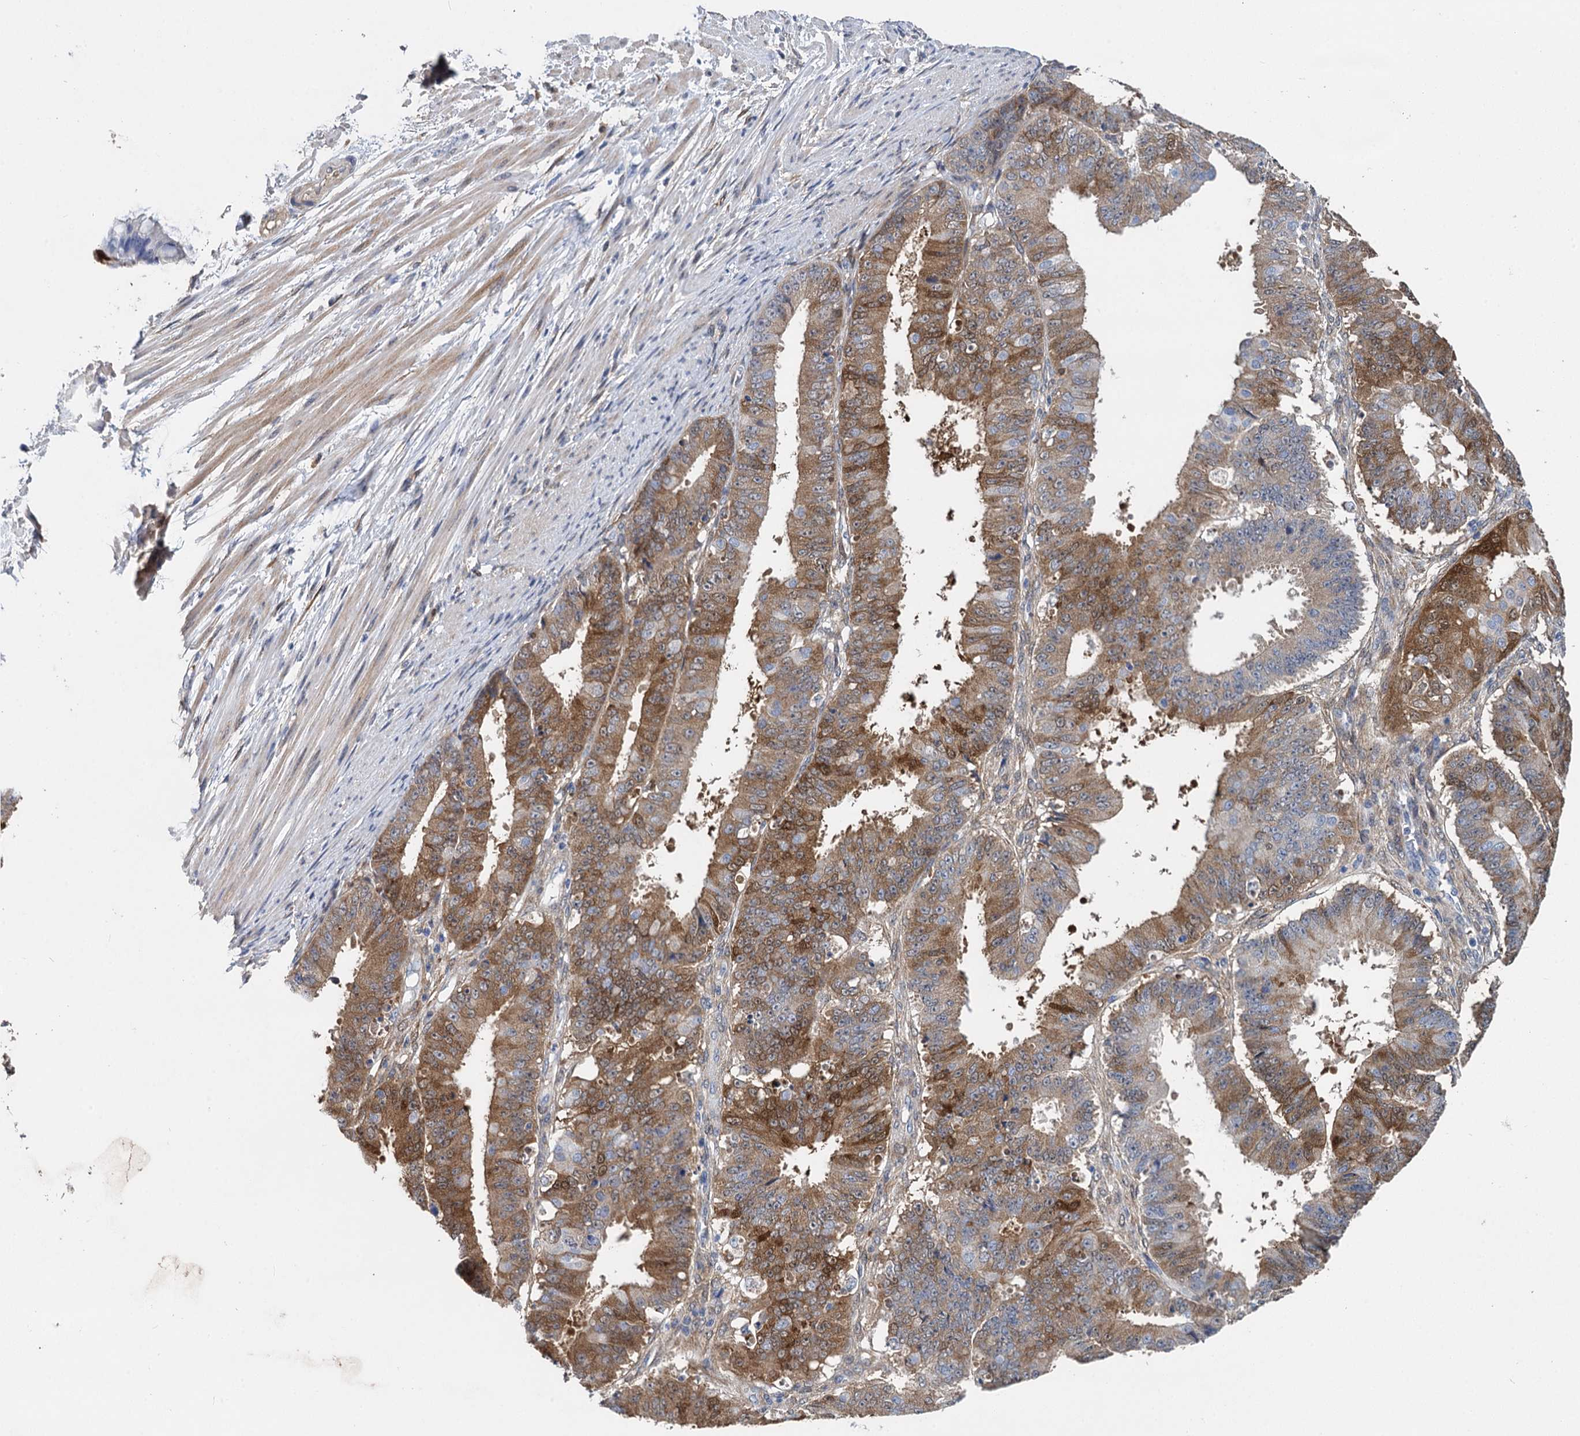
{"staining": {"intensity": "moderate", "quantity": ">75%", "location": "cytoplasmic/membranous"}, "tissue": "ovarian cancer", "cell_type": "Tumor cells", "image_type": "cancer", "snomed": [{"axis": "morphology", "description": "Carcinoma, endometroid"}, {"axis": "topography", "description": "Appendix"}, {"axis": "topography", "description": "Ovary"}], "caption": "Moderate cytoplasmic/membranous protein expression is present in approximately >75% of tumor cells in ovarian cancer.", "gene": "GSTM3", "patient": {"sex": "female", "age": 42}}